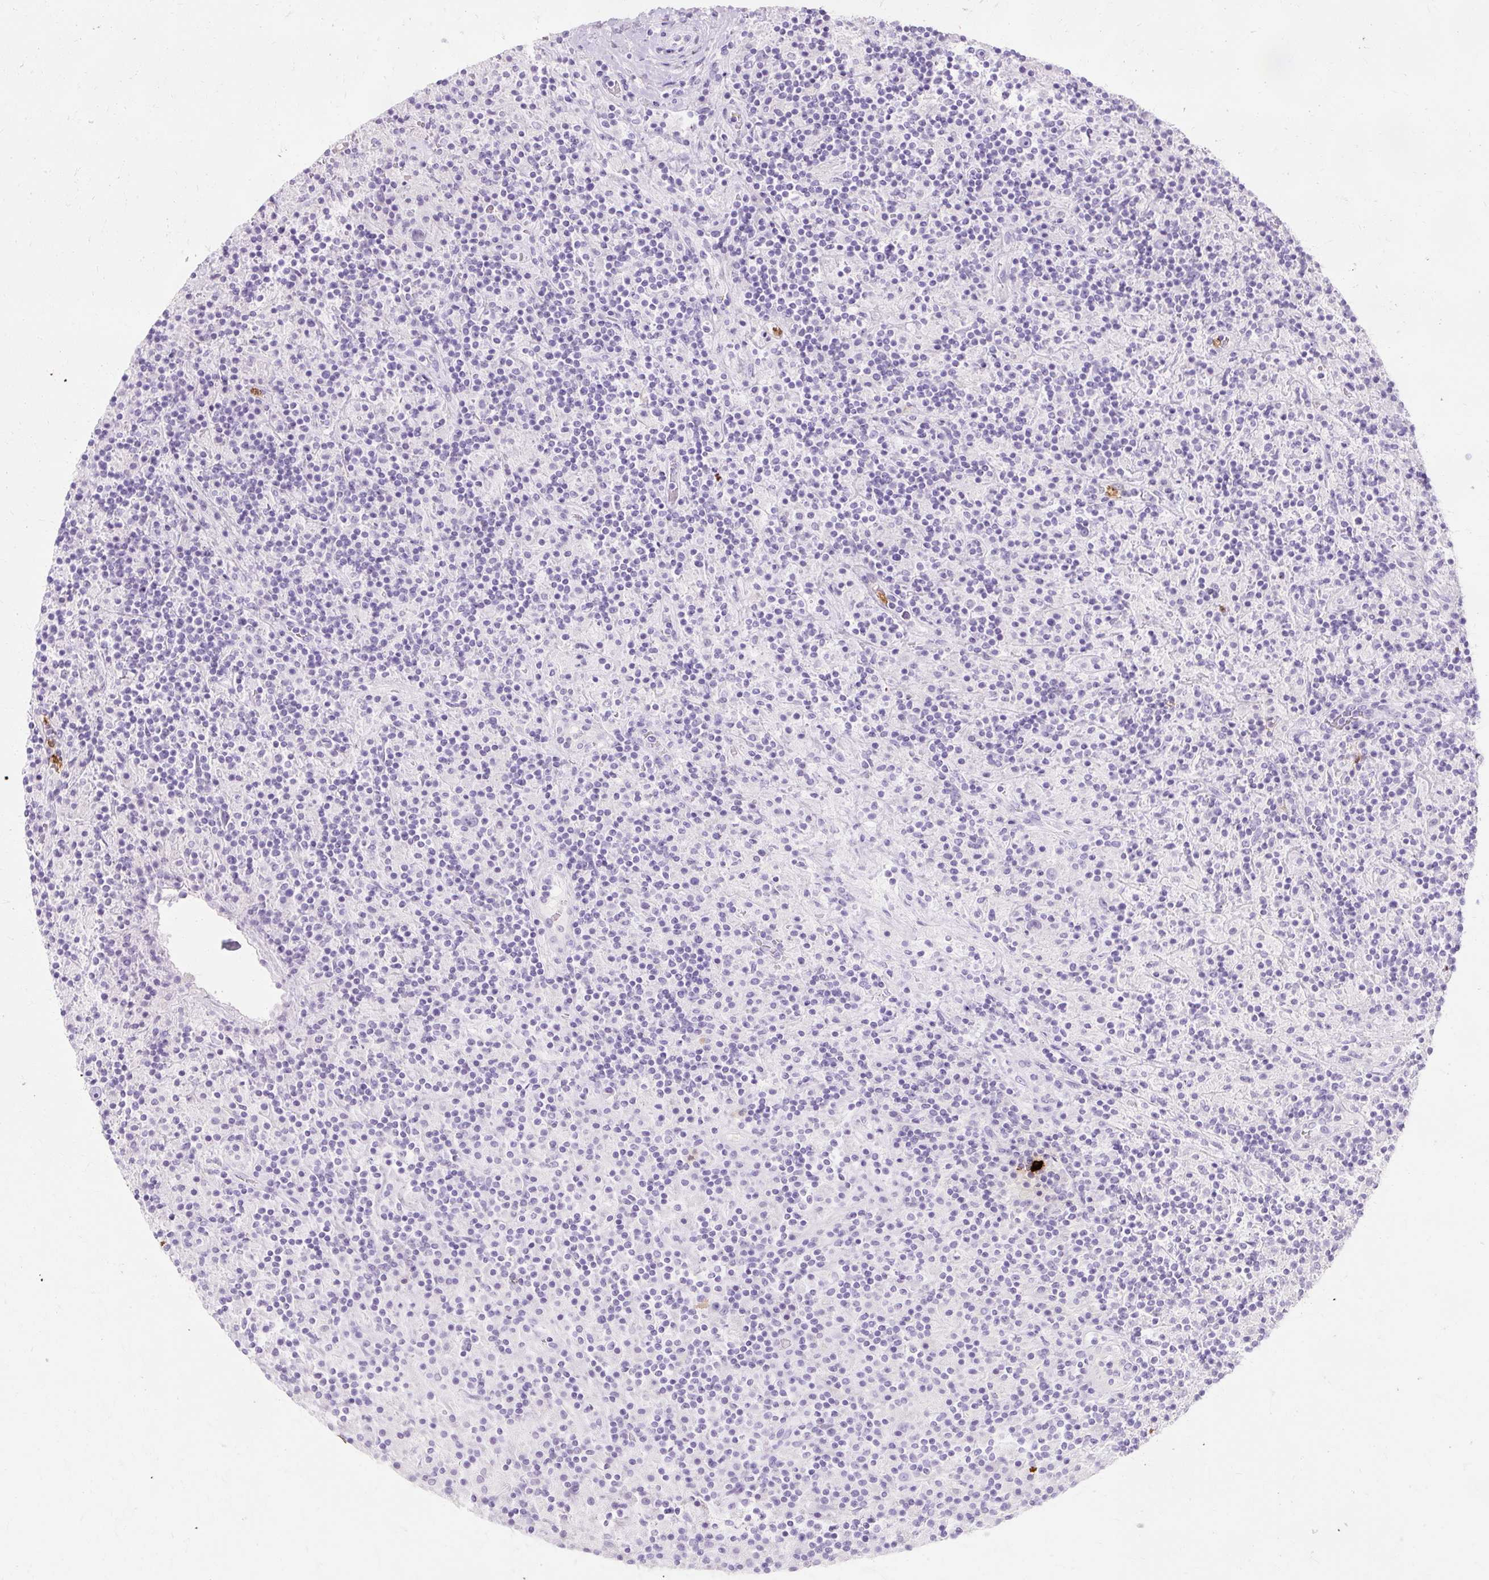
{"staining": {"intensity": "negative", "quantity": "none", "location": "none"}, "tissue": "lymphoma", "cell_type": "Tumor cells", "image_type": "cancer", "snomed": [{"axis": "morphology", "description": "Hodgkin's disease, NOS"}, {"axis": "topography", "description": "Lymph node"}], "caption": "Tumor cells are negative for protein expression in human lymphoma.", "gene": "DEFA1", "patient": {"sex": "male", "age": 70}}